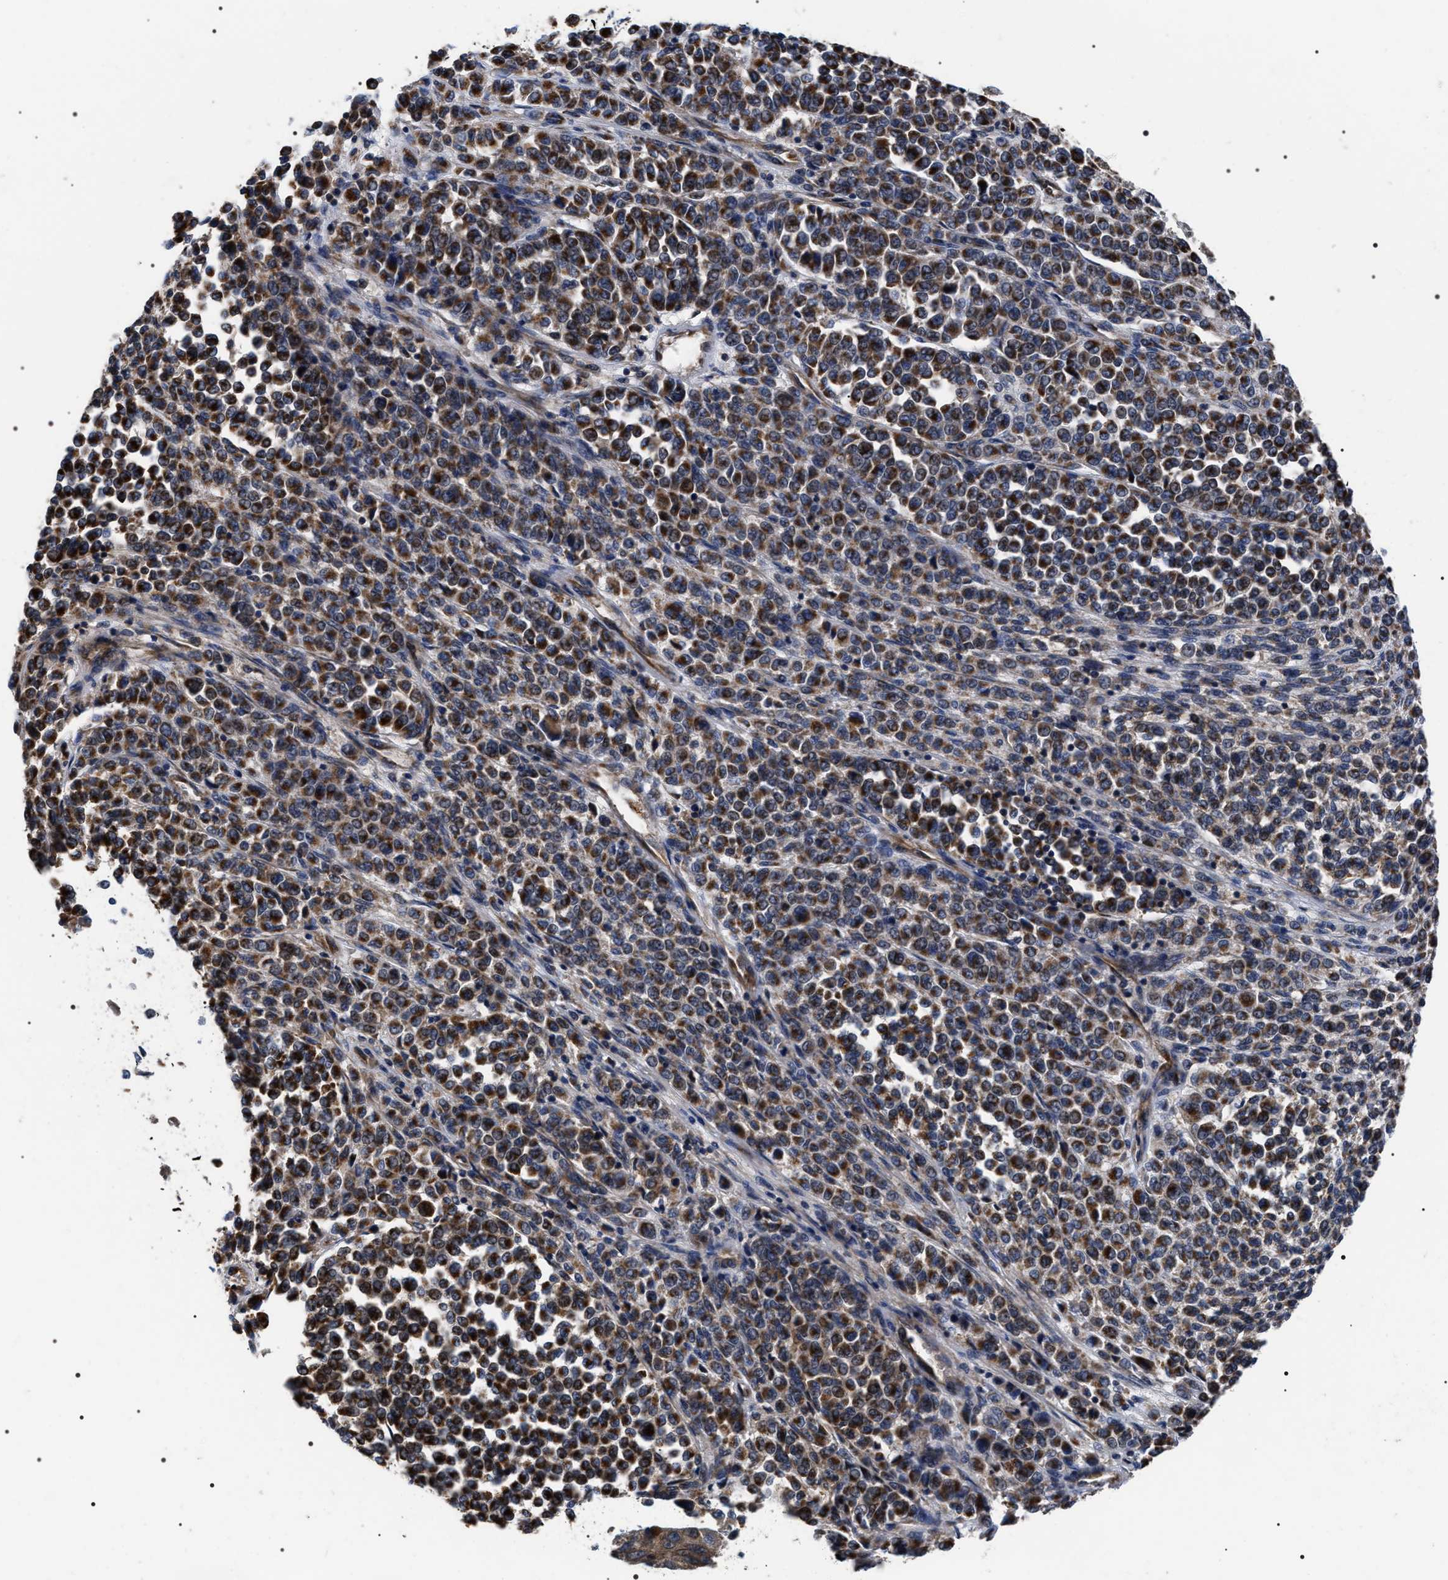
{"staining": {"intensity": "strong", "quantity": ">75%", "location": "cytoplasmic/membranous"}, "tissue": "melanoma", "cell_type": "Tumor cells", "image_type": "cancer", "snomed": [{"axis": "morphology", "description": "Malignant melanoma, Metastatic site"}, {"axis": "topography", "description": "Pancreas"}], "caption": "A histopathology image showing strong cytoplasmic/membranous staining in about >75% of tumor cells in malignant melanoma (metastatic site), as visualized by brown immunohistochemical staining.", "gene": "MIS18A", "patient": {"sex": "female", "age": 30}}